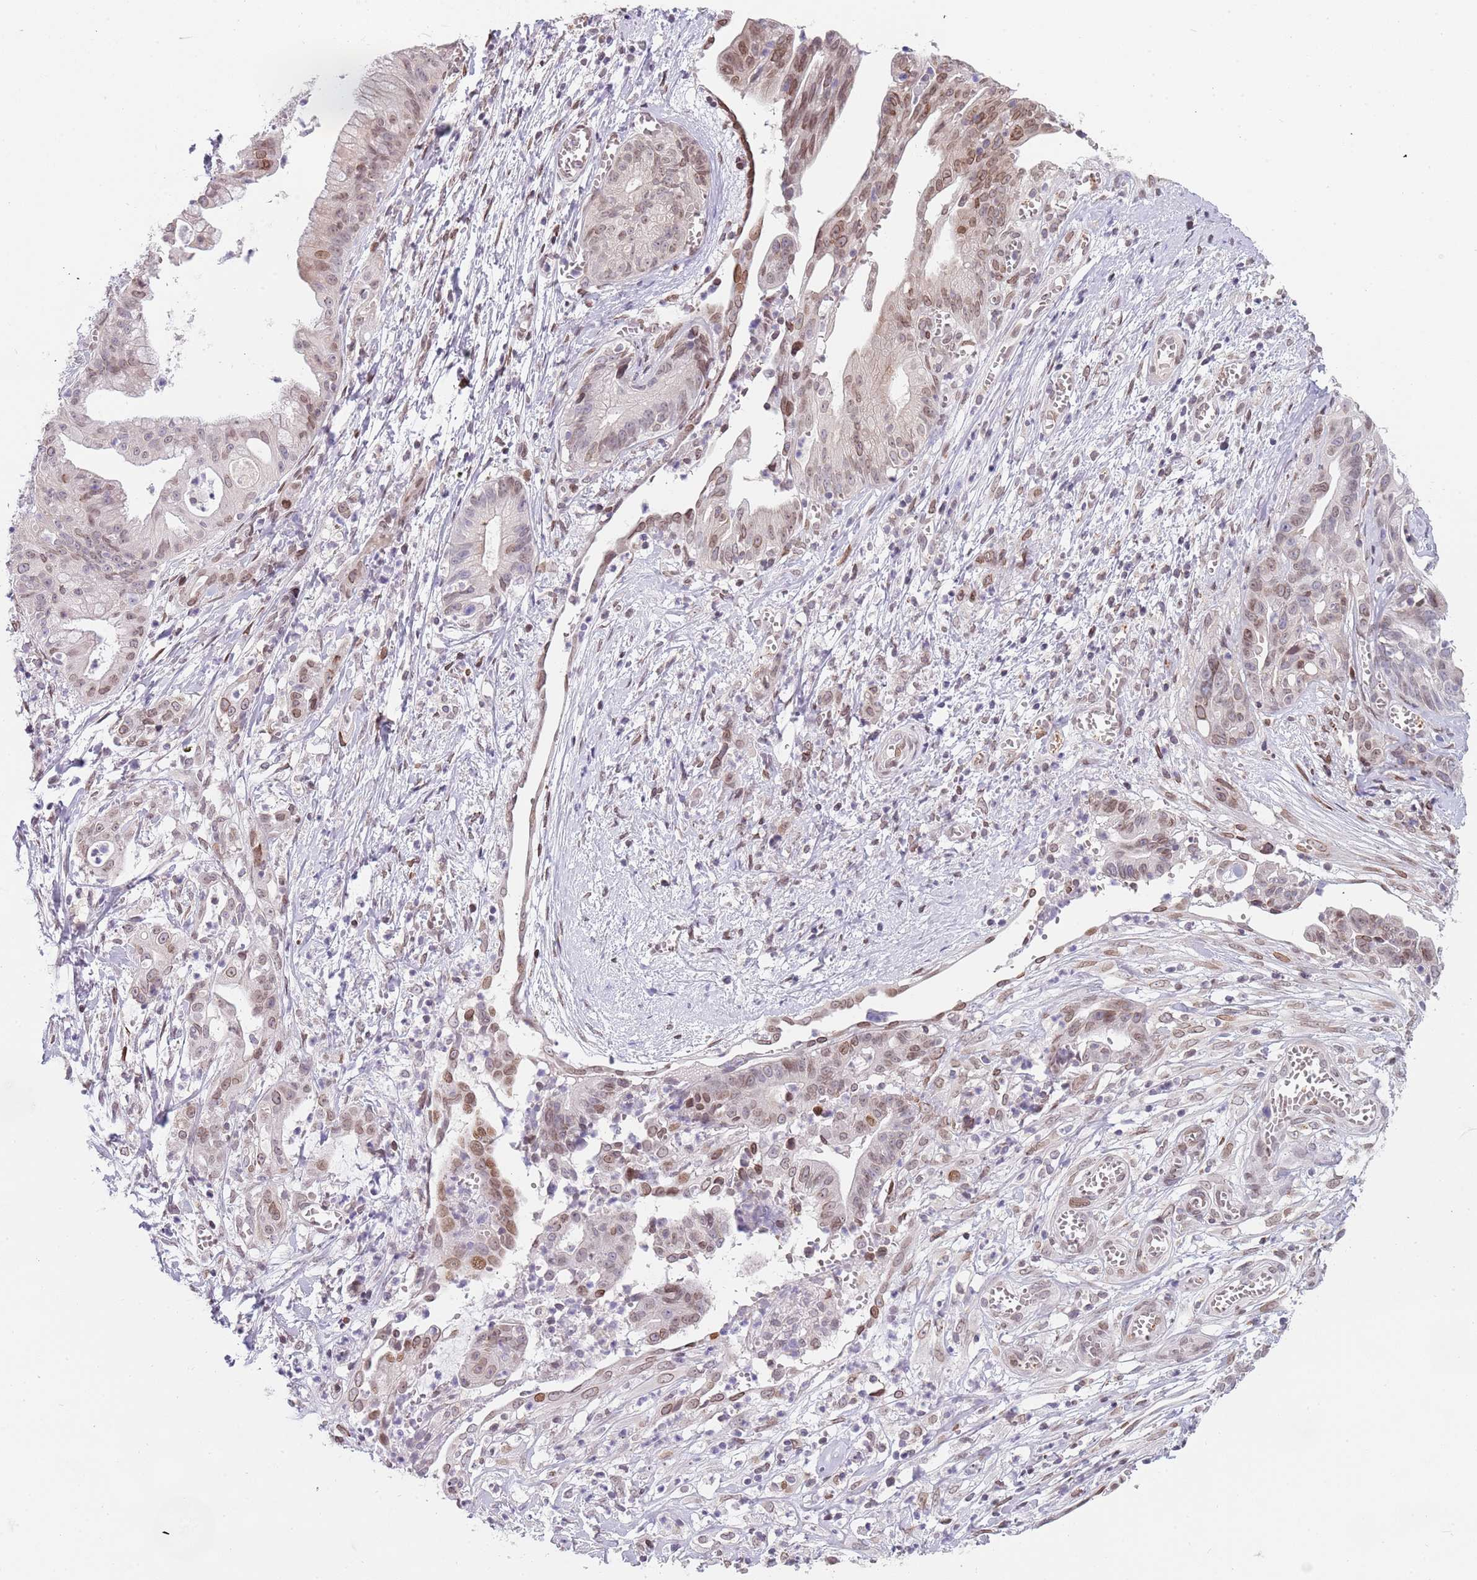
{"staining": {"intensity": "weak", "quantity": "25%-75%", "location": "nuclear"}, "tissue": "ovarian cancer", "cell_type": "Tumor cells", "image_type": "cancer", "snomed": [{"axis": "morphology", "description": "Cystadenocarcinoma, mucinous, NOS"}, {"axis": "topography", "description": "Ovary"}], "caption": "The image demonstrates immunohistochemical staining of ovarian mucinous cystadenocarcinoma. There is weak nuclear positivity is seen in approximately 25%-75% of tumor cells.", "gene": "KLHDC2", "patient": {"sex": "female", "age": 70}}